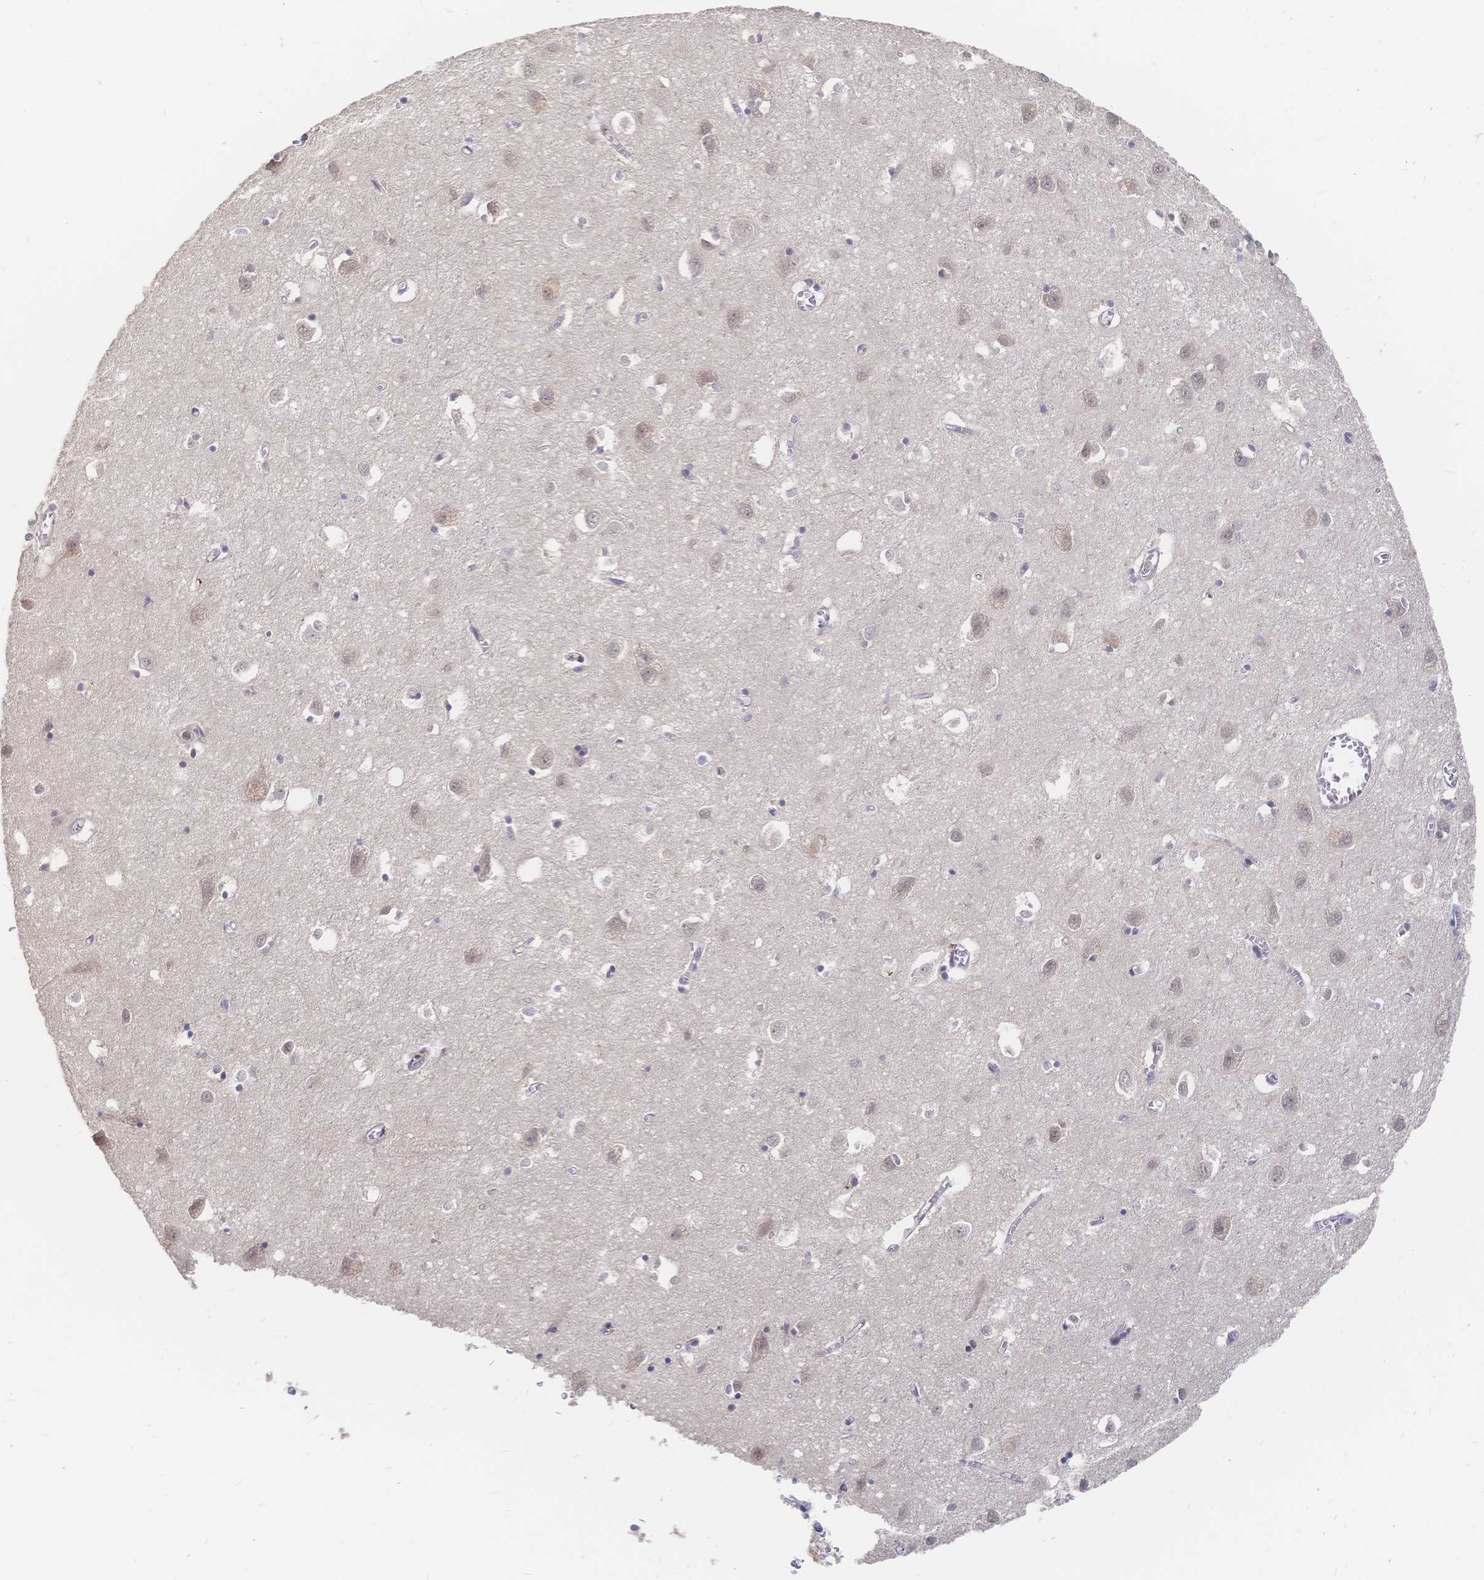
{"staining": {"intensity": "weak", "quantity": "<25%", "location": "nuclear"}, "tissue": "cerebral cortex", "cell_type": "Endothelial cells", "image_type": "normal", "snomed": [{"axis": "morphology", "description": "Normal tissue, NOS"}, {"axis": "topography", "description": "Cerebral cortex"}], "caption": "This is a micrograph of IHC staining of normal cerebral cortex, which shows no positivity in endothelial cells. Nuclei are stained in blue.", "gene": "LRP5", "patient": {"sex": "male", "age": 70}}